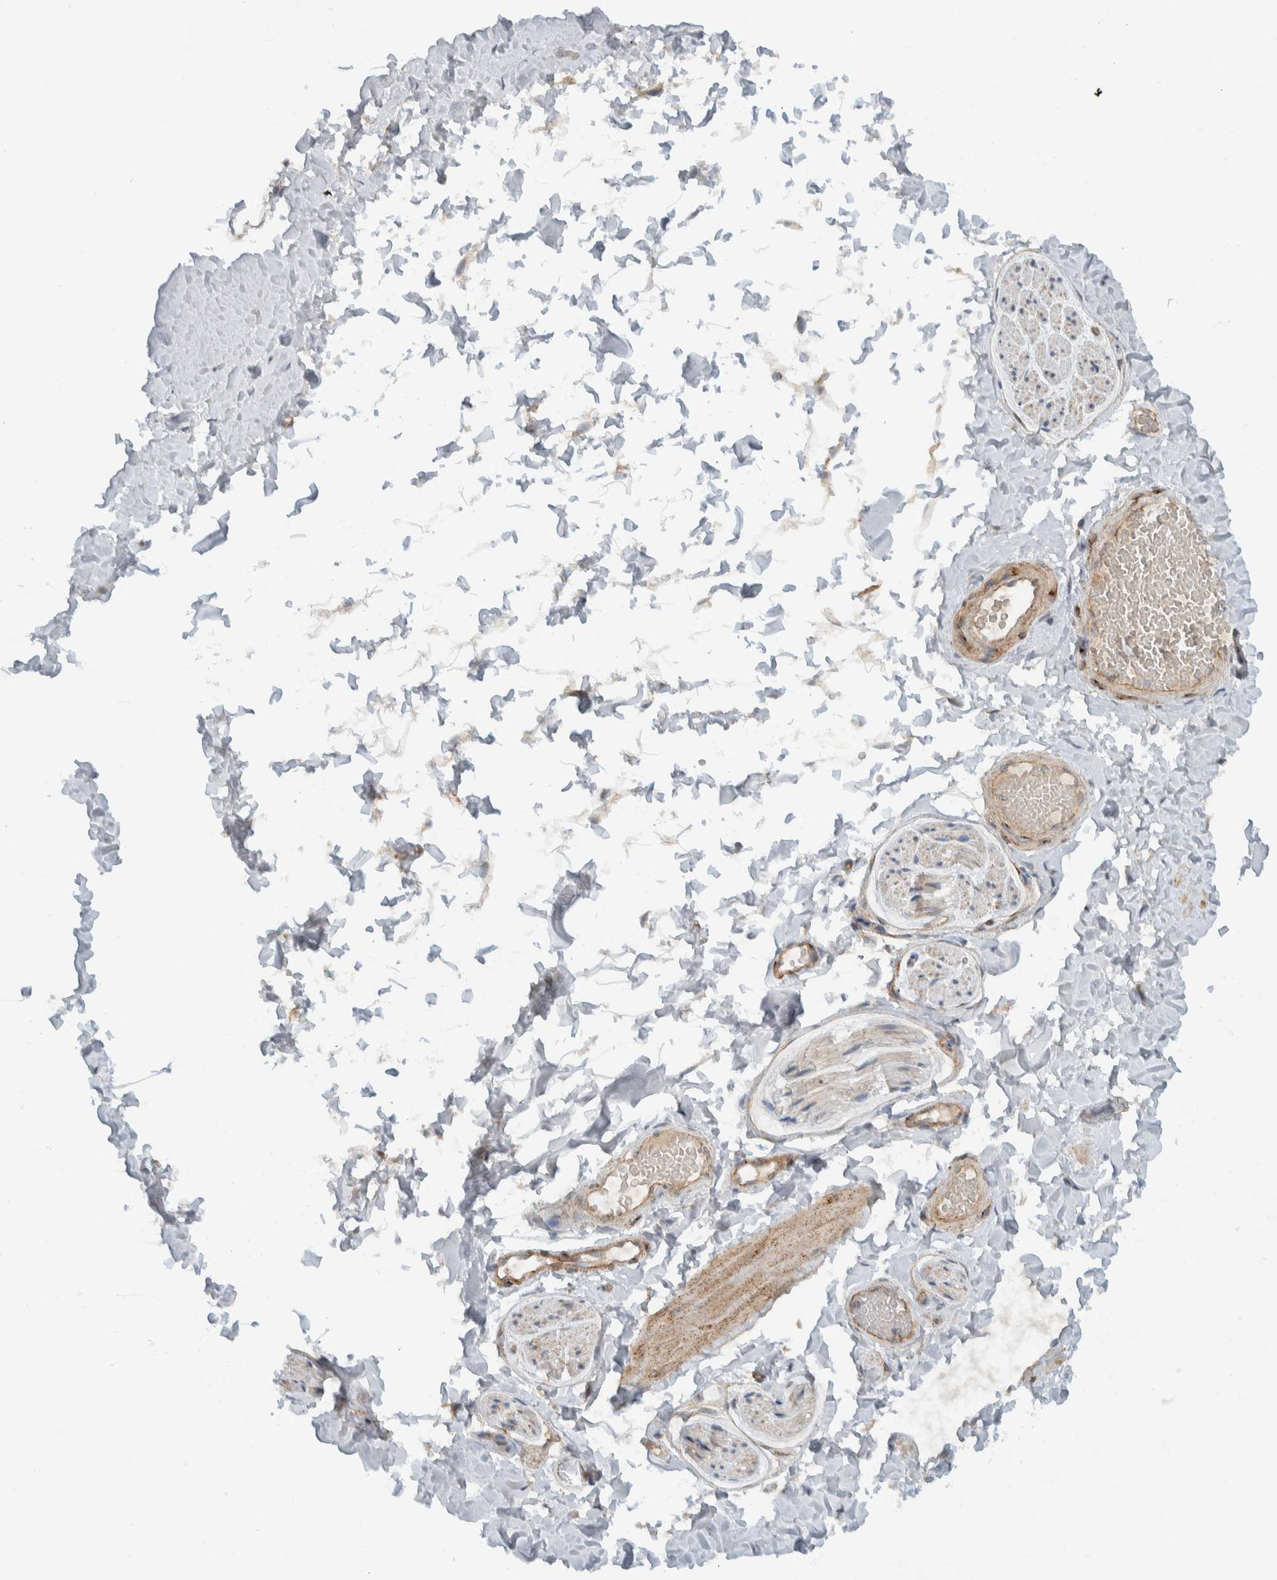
{"staining": {"intensity": "negative", "quantity": "none", "location": "none"}, "tissue": "adipose tissue", "cell_type": "Adipocytes", "image_type": "normal", "snomed": [{"axis": "morphology", "description": "Normal tissue, NOS"}, {"axis": "topography", "description": "Adipose tissue"}, {"axis": "topography", "description": "Vascular tissue"}, {"axis": "topography", "description": "Peripheral nerve tissue"}], "caption": "Adipocytes are negative for brown protein staining in normal adipose tissue. (Stains: DAB (3,3'-diaminobenzidine) immunohistochemistry (IHC) with hematoxylin counter stain, Microscopy: brightfield microscopy at high magnification).", "gene": "MPRIP", "patient": {"sex": "male", "age": 25}}